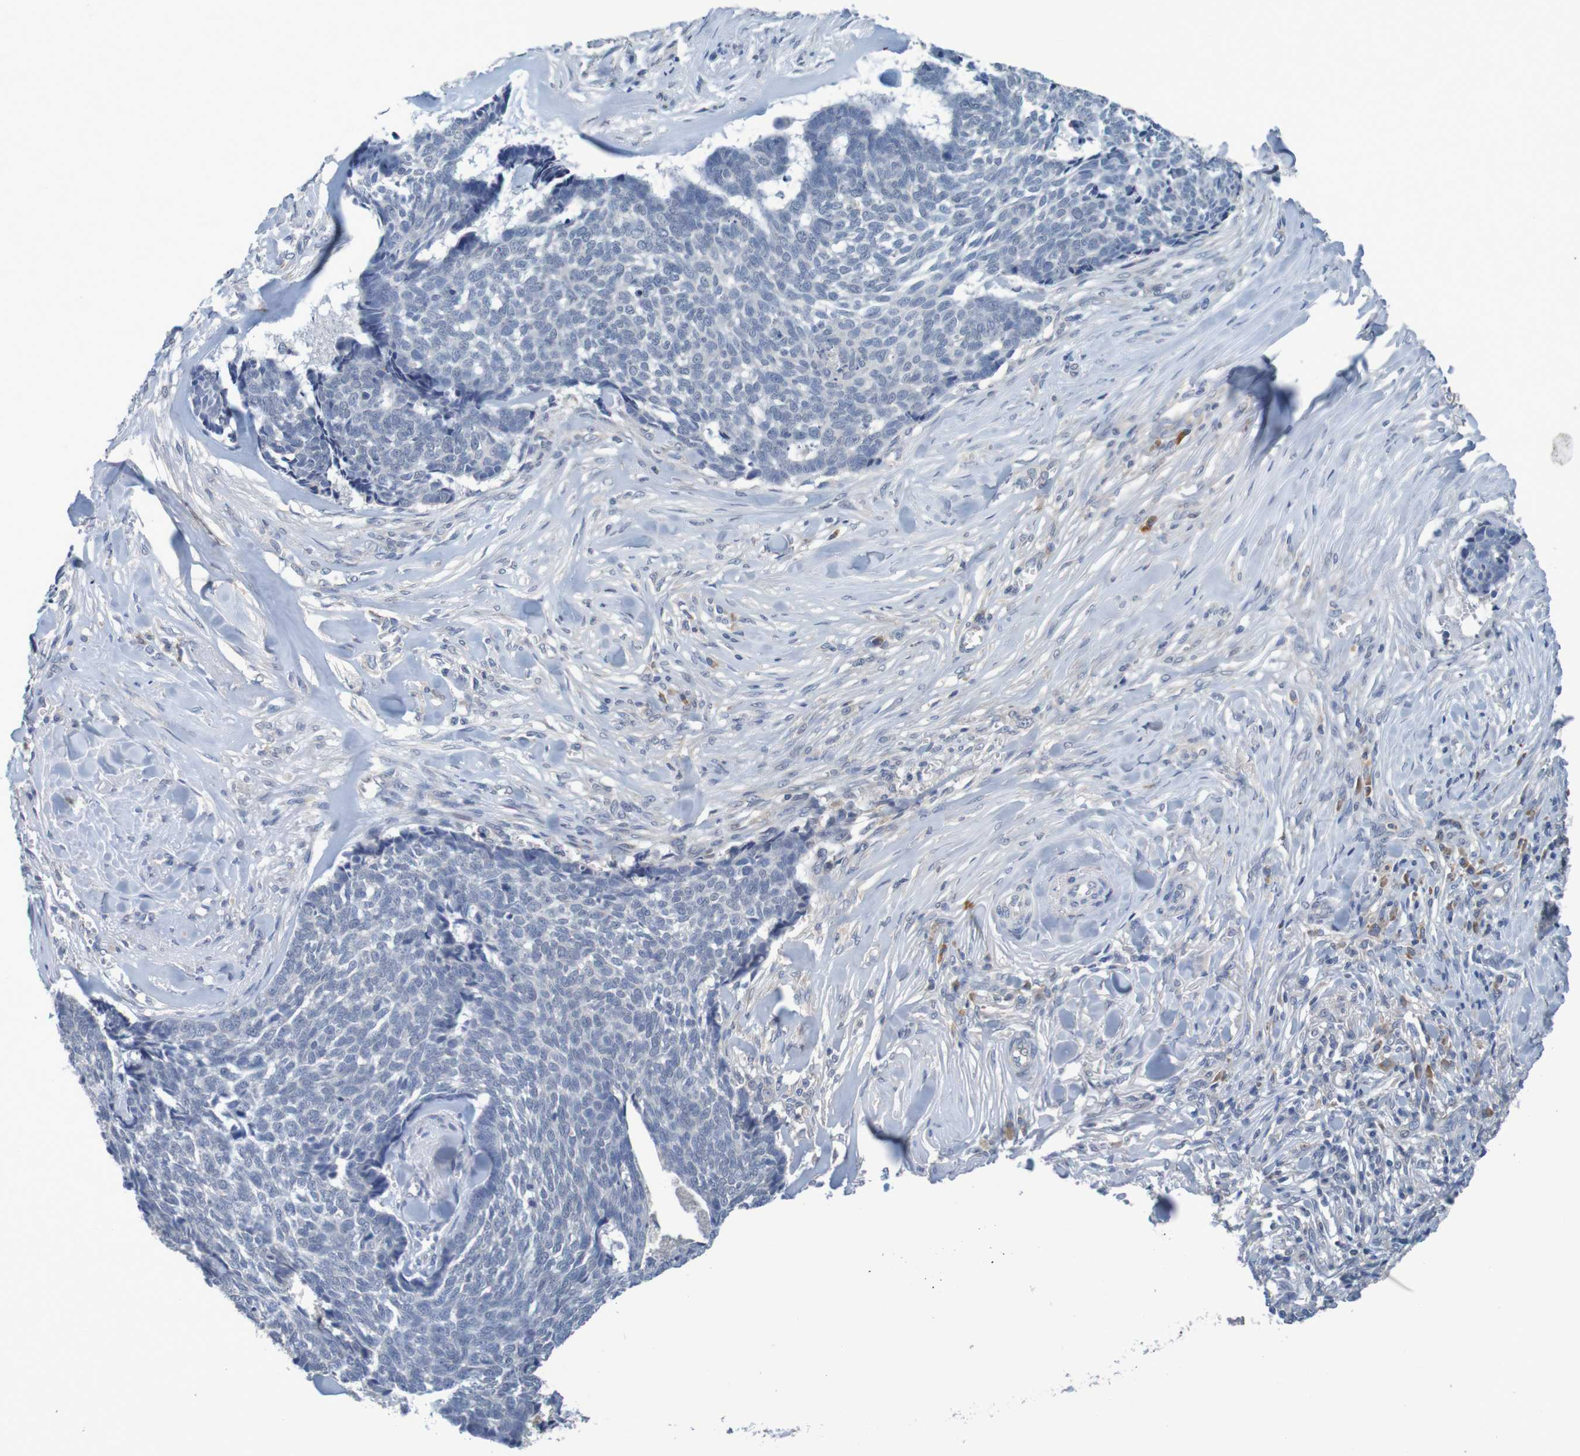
{"staining": {"intensity": "negative", "quantity": "none", "location": "none"}, "tissue": "skin cancer", "cell_type": "Tumor cells", "image_type": "cancer", "snomed": [{"axis": "morphology", "description": "Basal cell carcinoma"}, {"axis": "topography", "description": "Skin"}], "caption": "Micrograph shows no significant protein positivity in tumor cells of basal cell carcinoma (skin).", "gene": "LTA", "patient": {"sex": "male", "age": 84}}